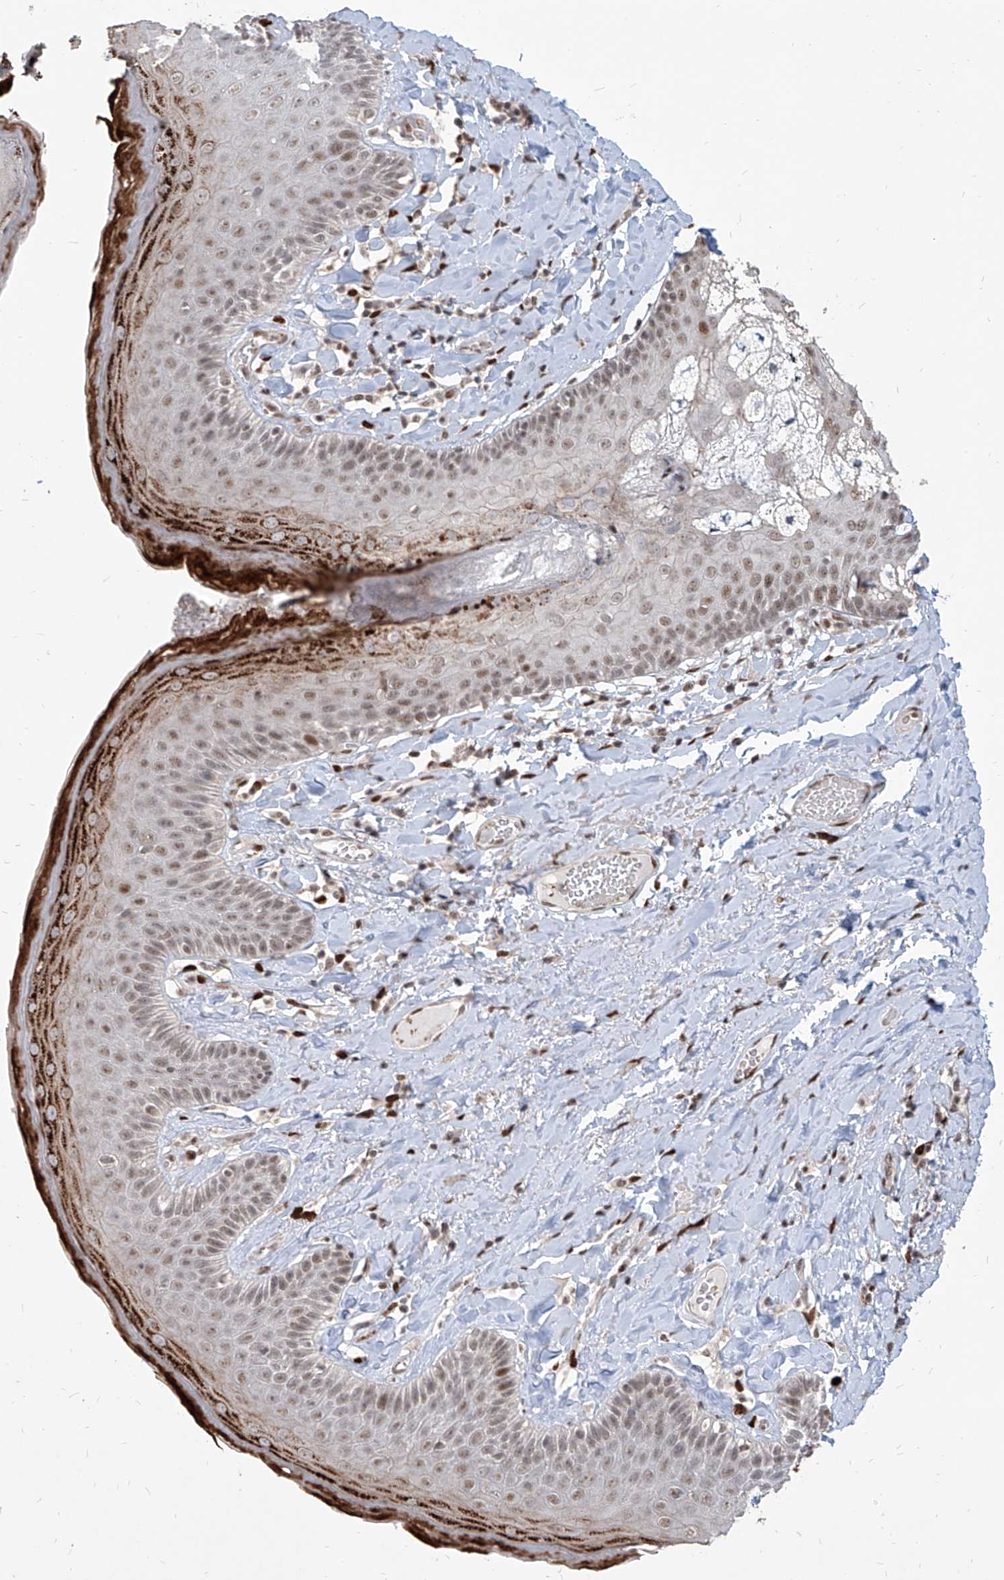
{"staining": {"intensity": "strong", "quantity": "<25%", "location": "cytoplasmic/membranous"}, "tissue": "skin", "cell_type": "Epidermal cells", "image_type": "normal", "snomed": [{"axis": "morphology", "description": "Normal tissue, NOS"}, {"axis": "topography", "description": "Anal"}], "caption": "High-magnification brightfield microscopy of normal skin stained with DAB (3,3'-diaminobenzidine) (brown) and counterstained with hematoxylin (blue). epidermal cells exhibit strong cytoplasmic/membranous expression is present in about<25% of cells.", "gene": "IRF2", "patient": {"sex": "male", "age": 69}}